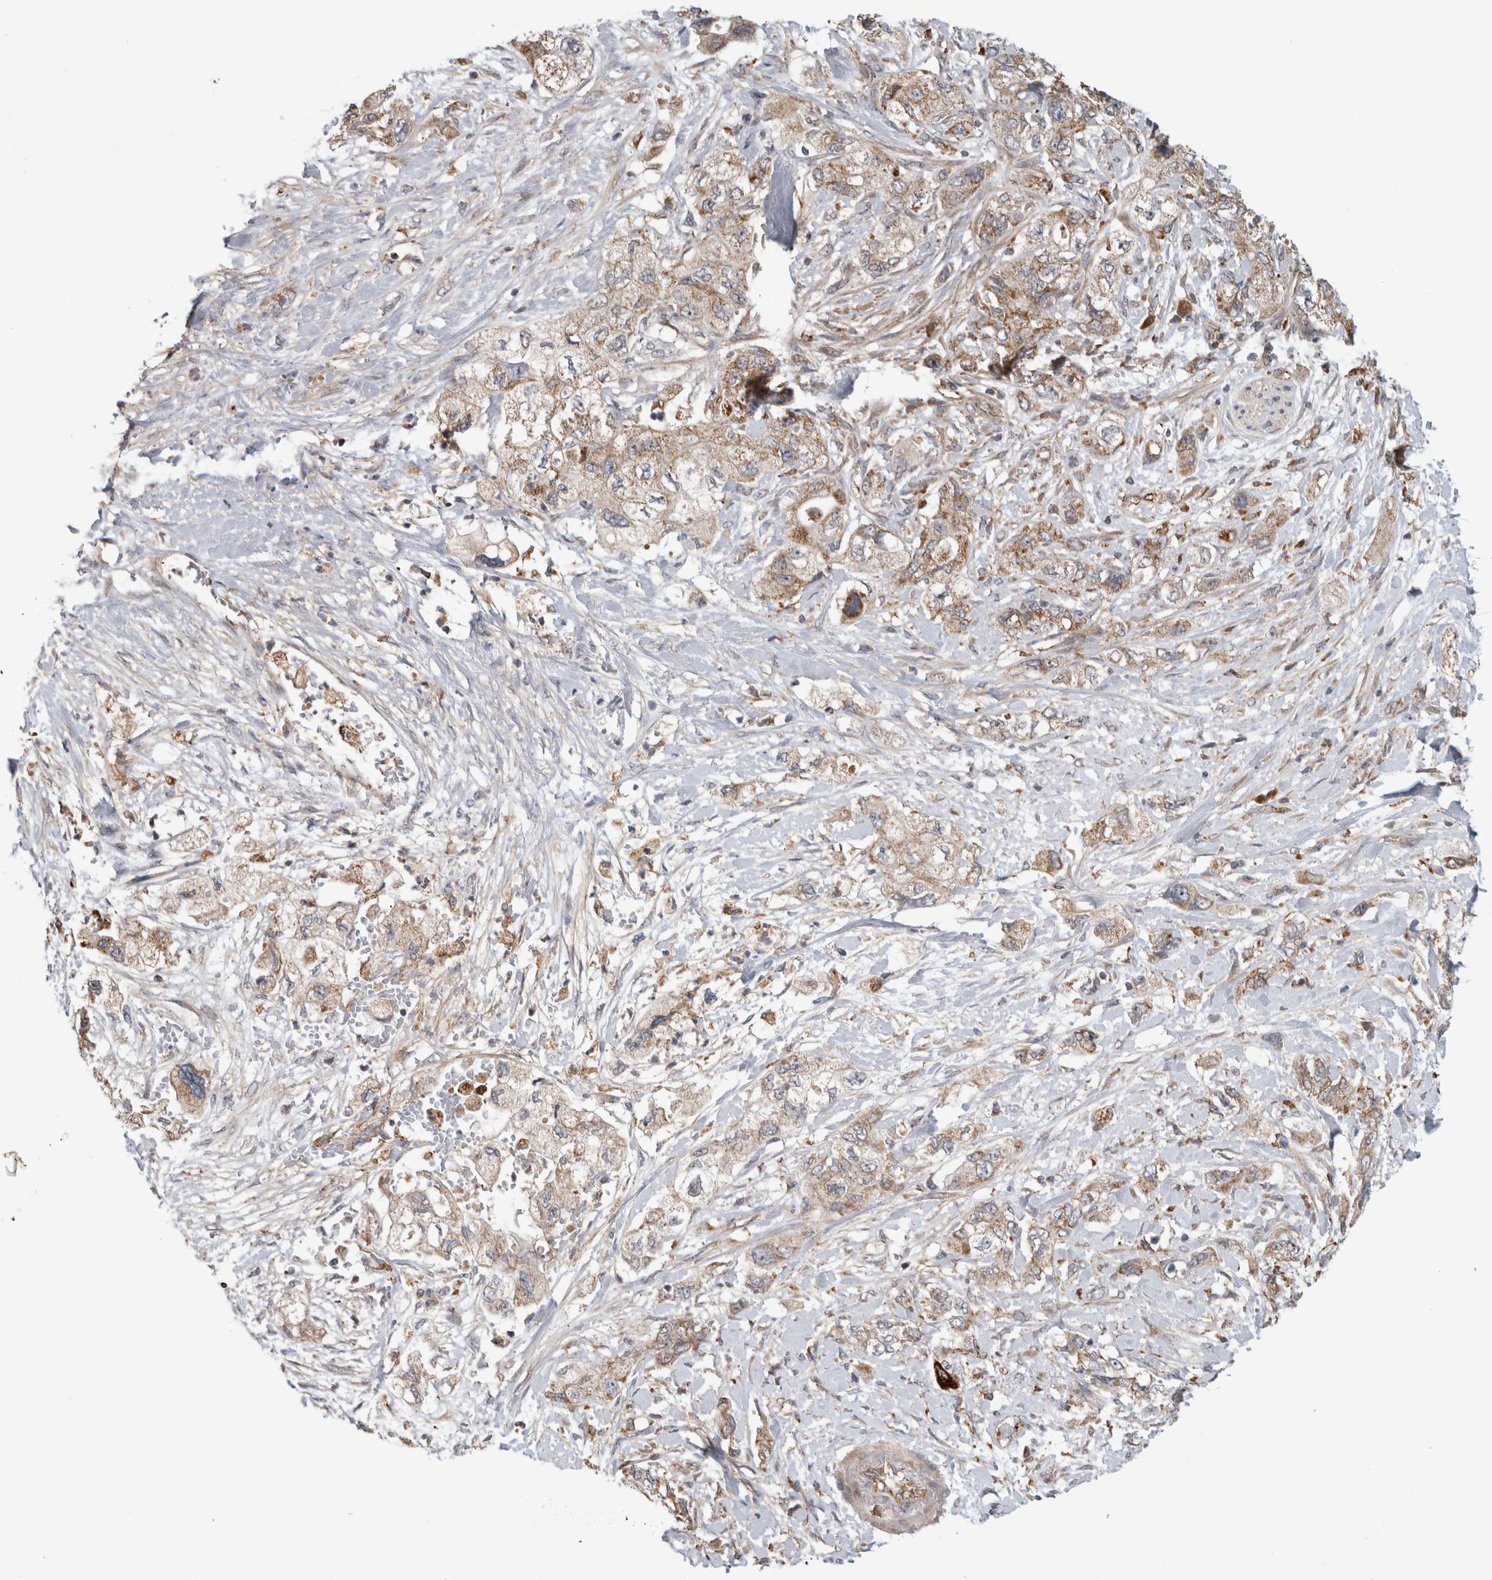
{"staining": {"intensity": "weak", "quantity": ">75%", "location": "cytoplasmic/membranous"}, "tissue": "pancreatic cancer", "cell_type": "Tumor cells", "image_type": "cancer", "snomed": [{"axis": "morphology", "description": "Adenocarcinoma, NOS"}, {"axis": "topography", "description": "Pancreas"}], "caption": "Human adenocarcinoma (pancreatic) stained with a brown dye exhibits weak cytoplasmic/membranous positive expression in approximately >75% of tumor cells.", "gene": "ADGRL3", "patient": {"sex": "female", "age": 73}}